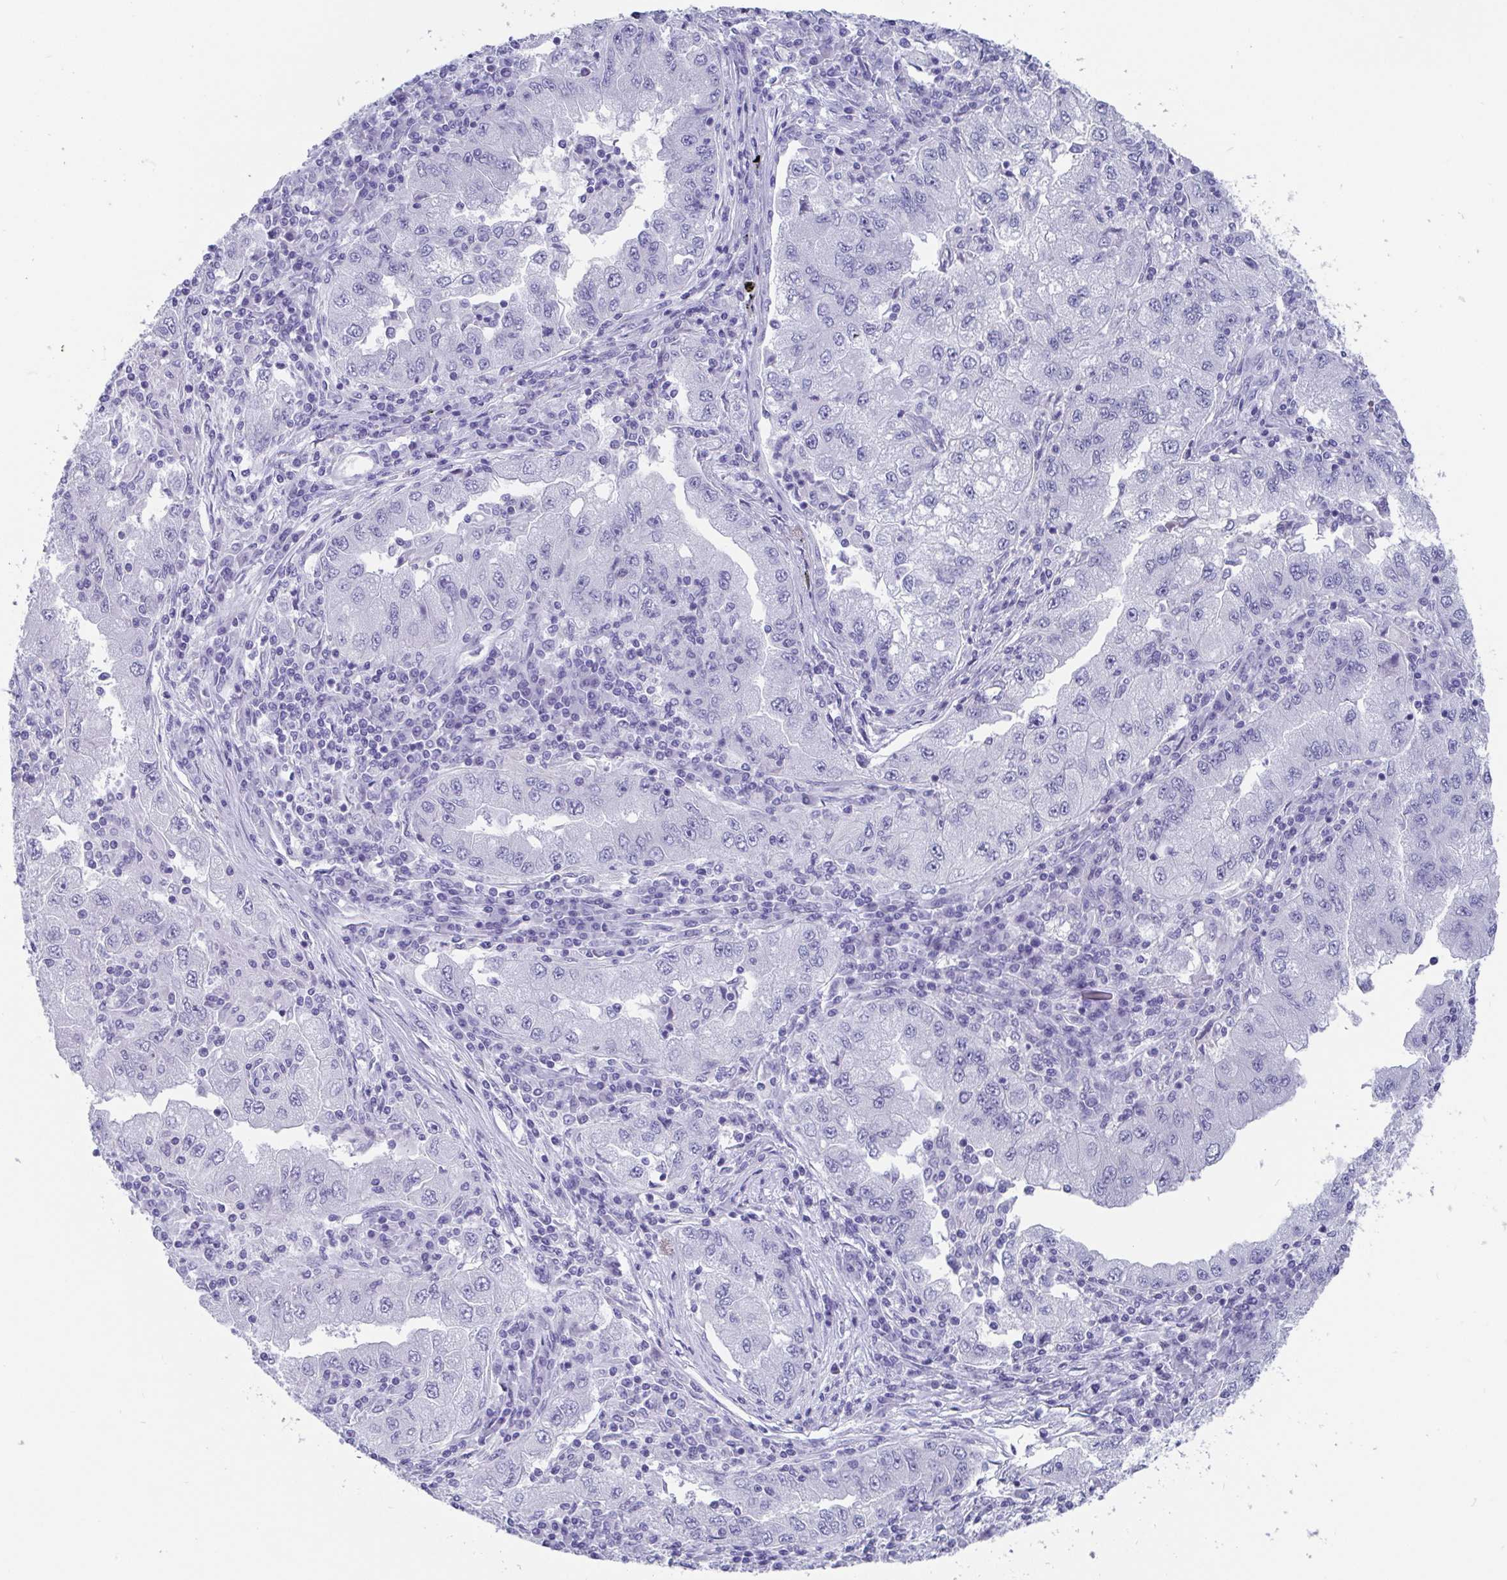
{"staining": {"intensity": "negative", "quantity": "none", "location": "none"}, "tissue": "lung cancer", "cell_type": "Tumor cells", "image_type": "cancer", "snomed": [{"axis": "morphology", "description": "Adenocarcinoma, NOS"}, {"axis": "morphology", "description": "Adenocarcinoma primary or metastatic"}, {"axis": "topography", "description": "Lung"}], "caption": "This is a histopathology image of immunohistochemistry (IHC) staining of adenocarcinoma primary or metastatic (lung), which shows no staining in tumor cells.", "gene": "SCGN", "patient": {"sex": "male", "age": 74}}